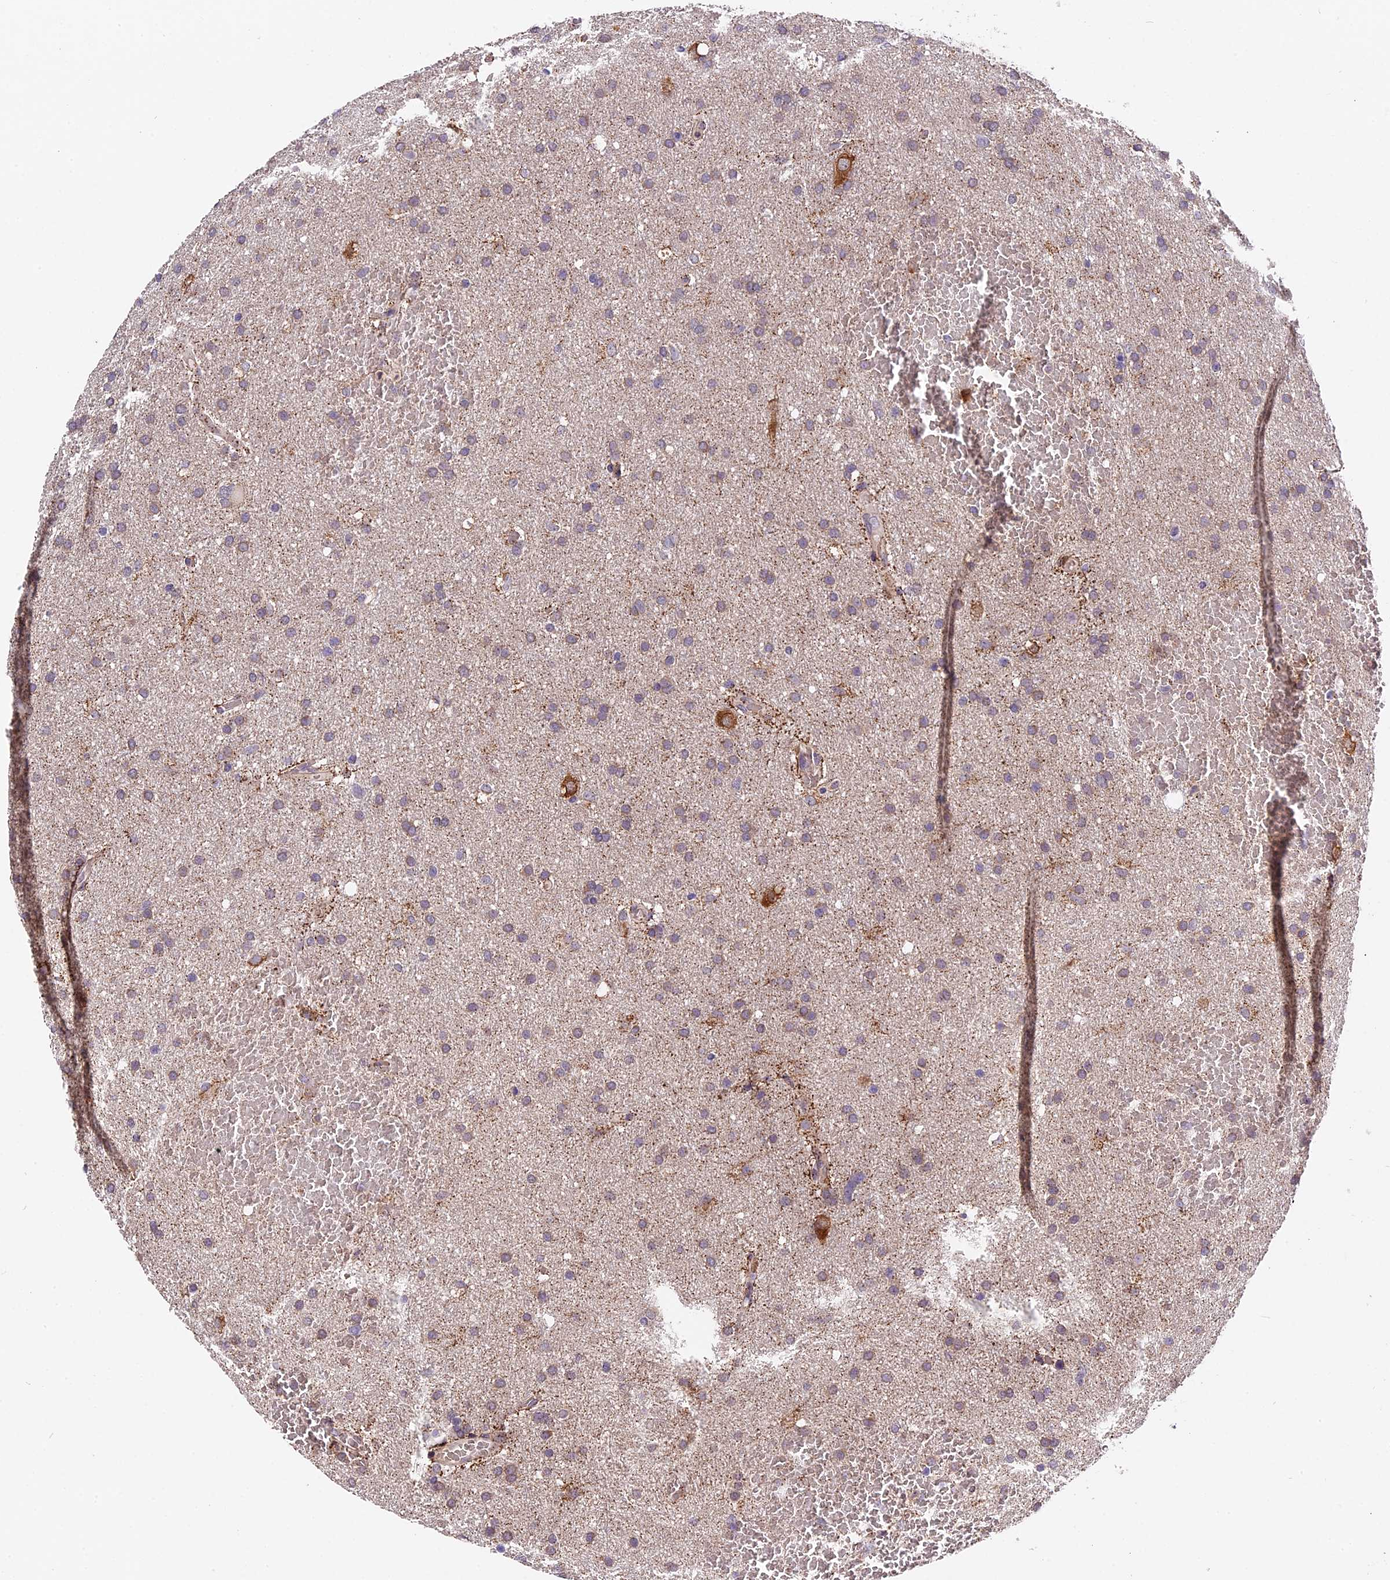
{"staining": {"intensity": "weak", "quantity": "25%-75%", "location": "cytoplasmic/membranous"}, "tissue": "glioma", "cell_type": "Tumor cells", "image_type": "cancer", "snomed": [{"axis": "morphology", "description": "Glioma, malignant, High grade"}, {"axis": "topography", "description": "Cerebral cortex"}], "caption": "High-grade glioma (malignant) stained for a protein demonstrates weak cytoplasmic/membranous positivity in tumor cells.", "gene": "TRMT1", "patient": {"sex": "female", "age": 36}}